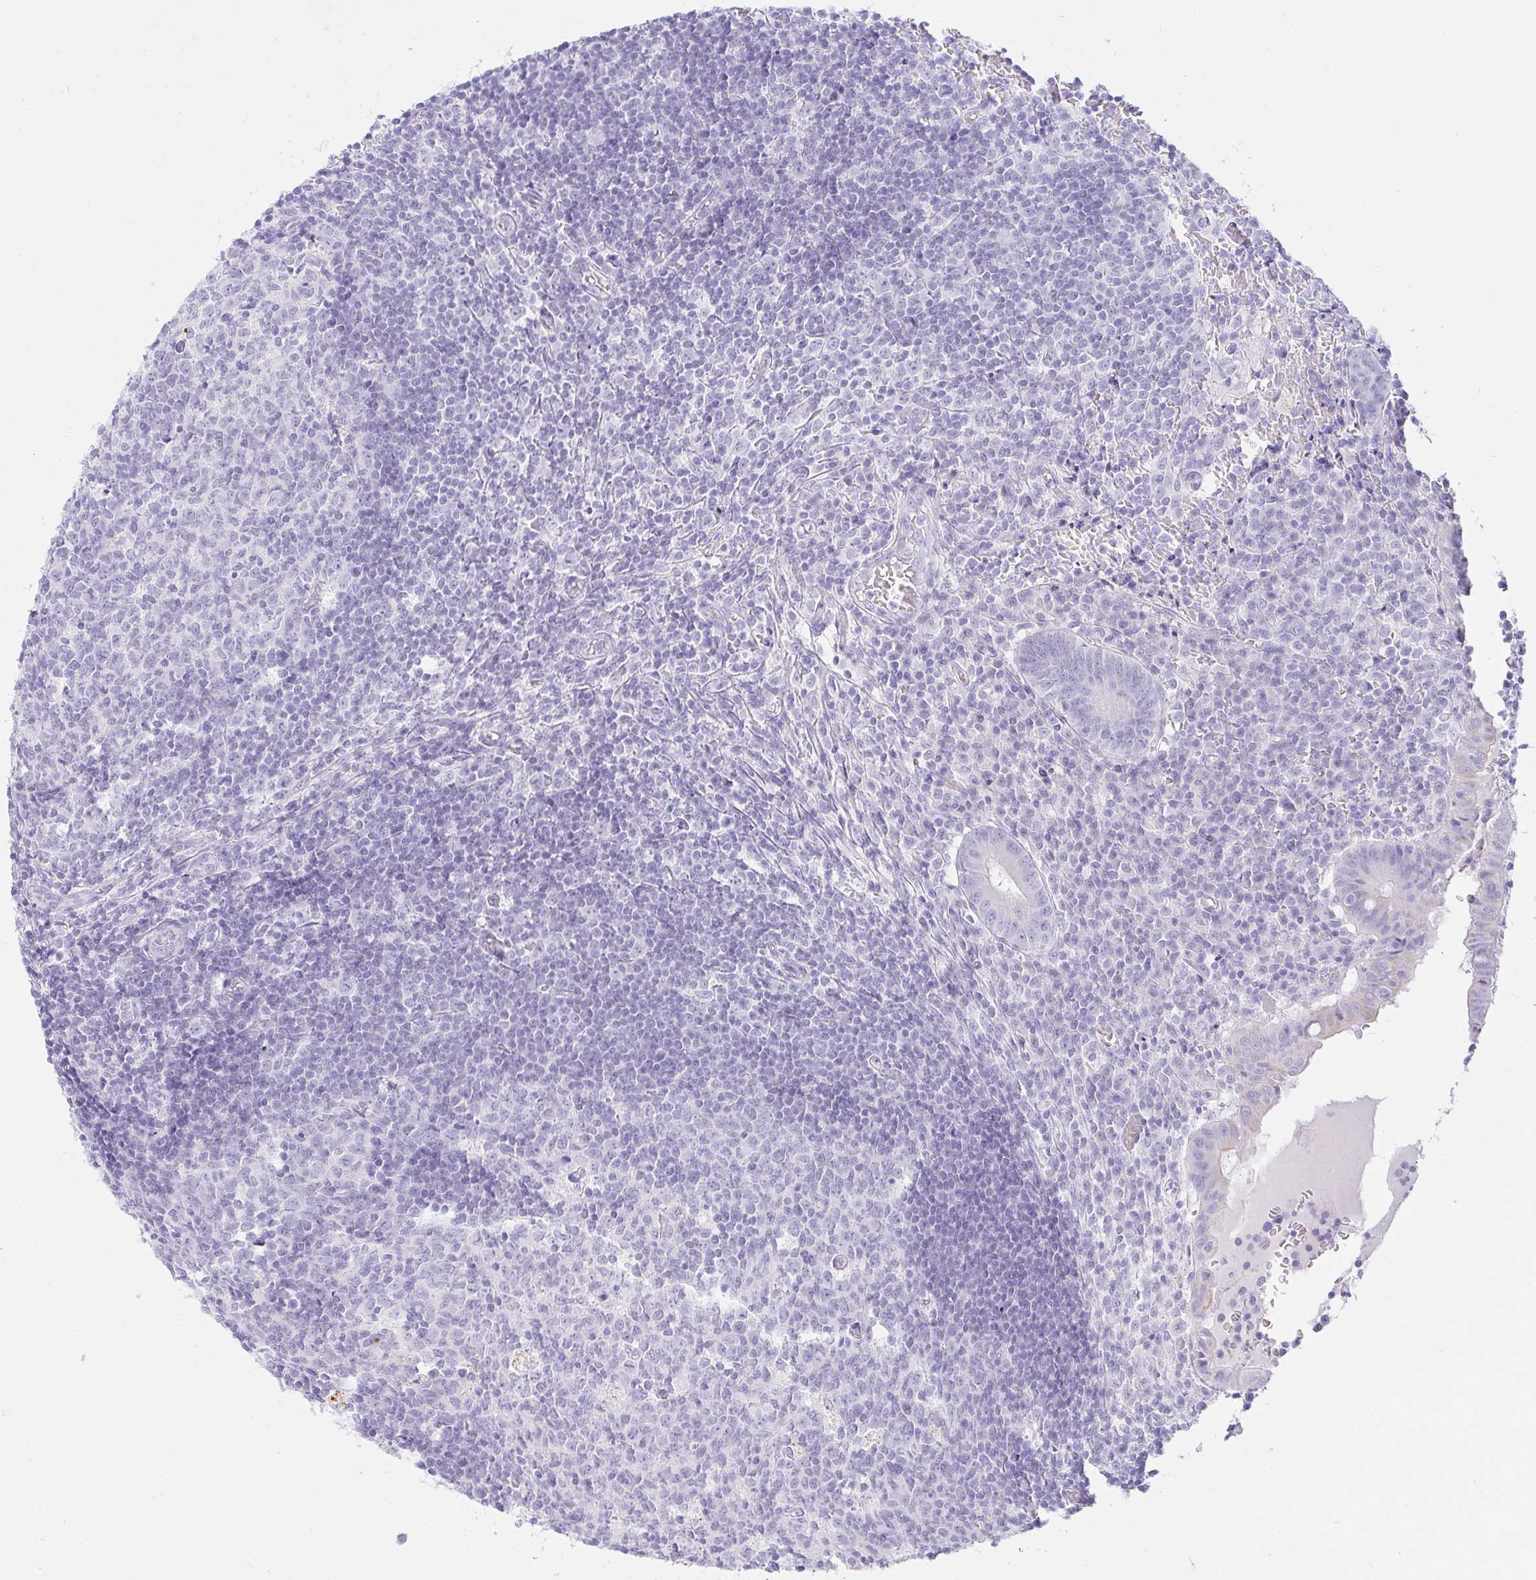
{"staining": {"intensity": "negative", "quantity": "none", "location": "none"}, "tissue": "appendix", "cell_type": "Glandular cells", "image_type": "normal", "snomed": [{"axis": "morphology", "description": "Normal tissue, NOS"}, {"axis": "topography", "description": "Appendix"}], "caption": "Immunohistochemical staining of normal appendix shows no significant positivity in glandular cells.", "gene": "OR5J2", "patient": {"sex": "male", "age": 18}}